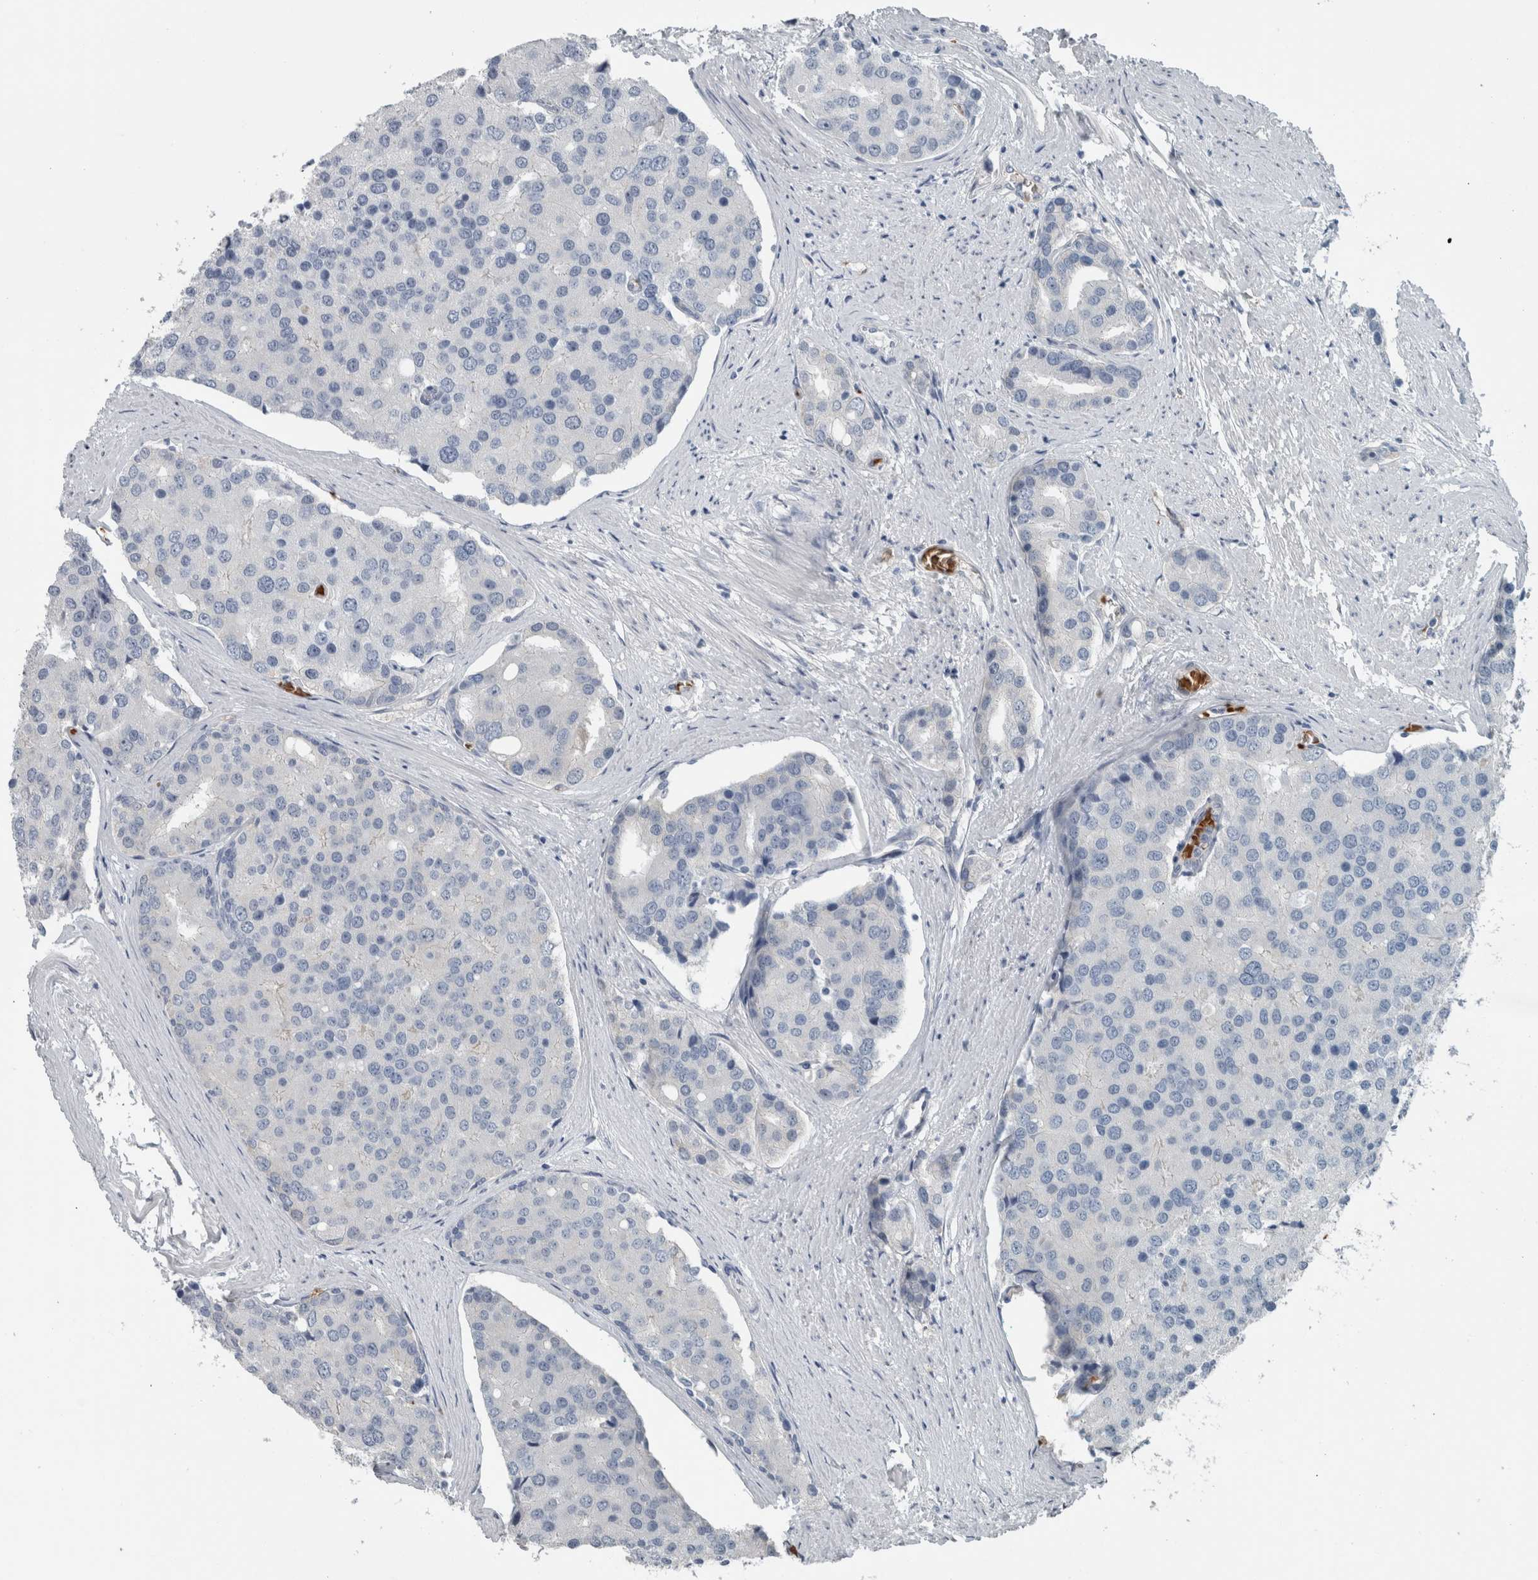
{"staining": {"intensity": "negative", "quantity": "none", "location": "none"}, "tissue": "prostate cancer", "cell_type": "Tumor cells", "image_type": "cancer", "snomed": [{"axis": "morphology", "description": "Adenocarcinoma, High grade"}, {"axis": "topography", "description": "Prostate"}], "caption": "Human prostate cancer stained for a protein using IHC reveals no positivity in tumor cells.", "gene": "SH3GL2", "patient": {"sex": "male", "age": 50}}